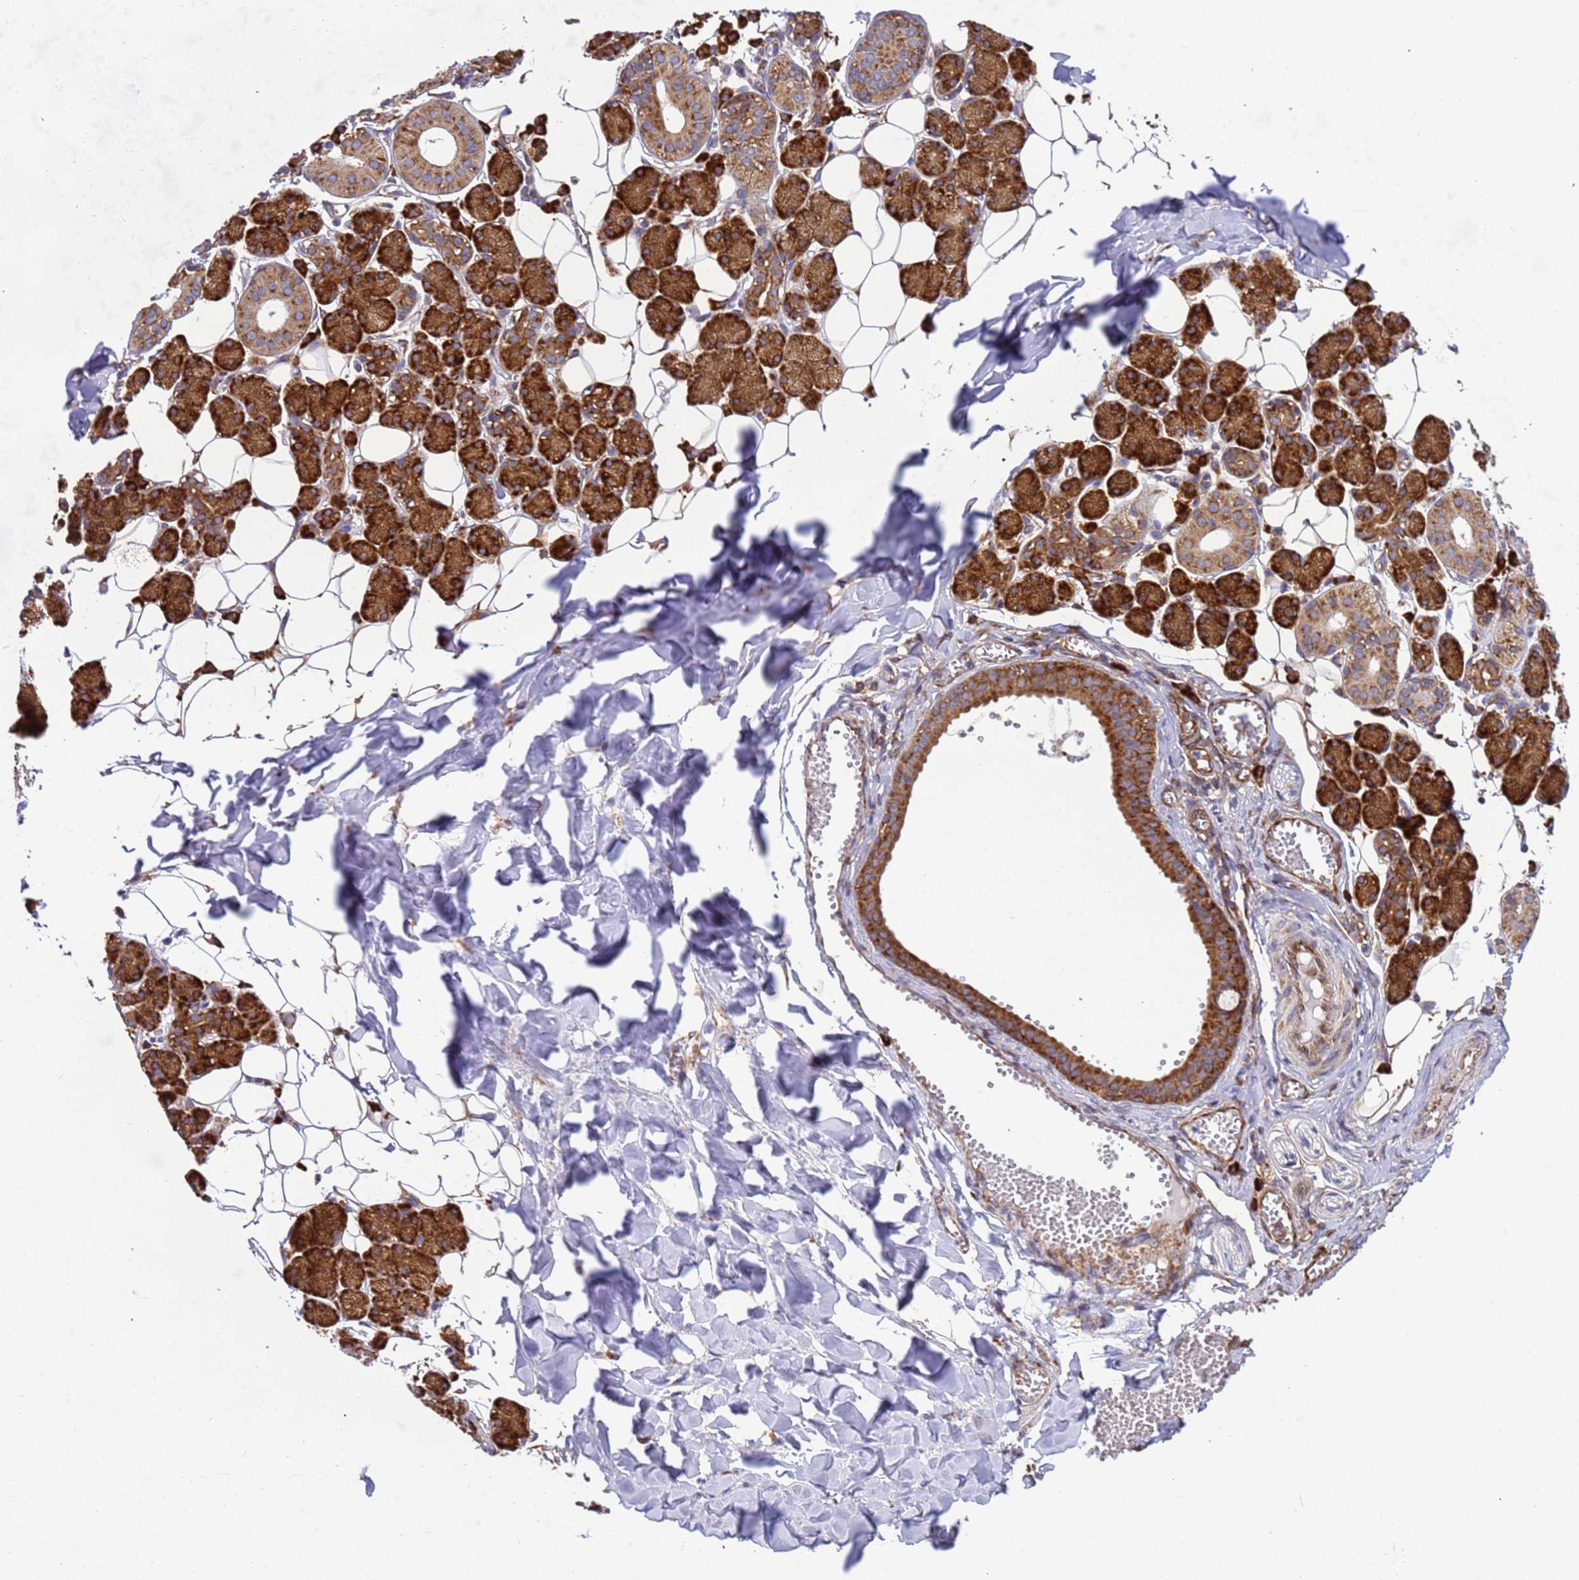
{"staining": {"intensity": "strong", "quantity": ">75%", "location": "cytoplasmic/membranous"}, "tissue": "salivary gland", "cell_type": "Glandular cells", "image_type": "normal", "snomed": [{"axis": "morphology", "description": "Normal tissue, NOS"}, {"axis": "topography", "description": "Salivary gland"}], "caption": "Human salivary gland stained for a protein (brown) exhibits strong cytoplasmic/membranous positive positivity in about >75% of glandular cells.", "gene": "RPL36", "patient": {"sex": "female", "age": 33}}